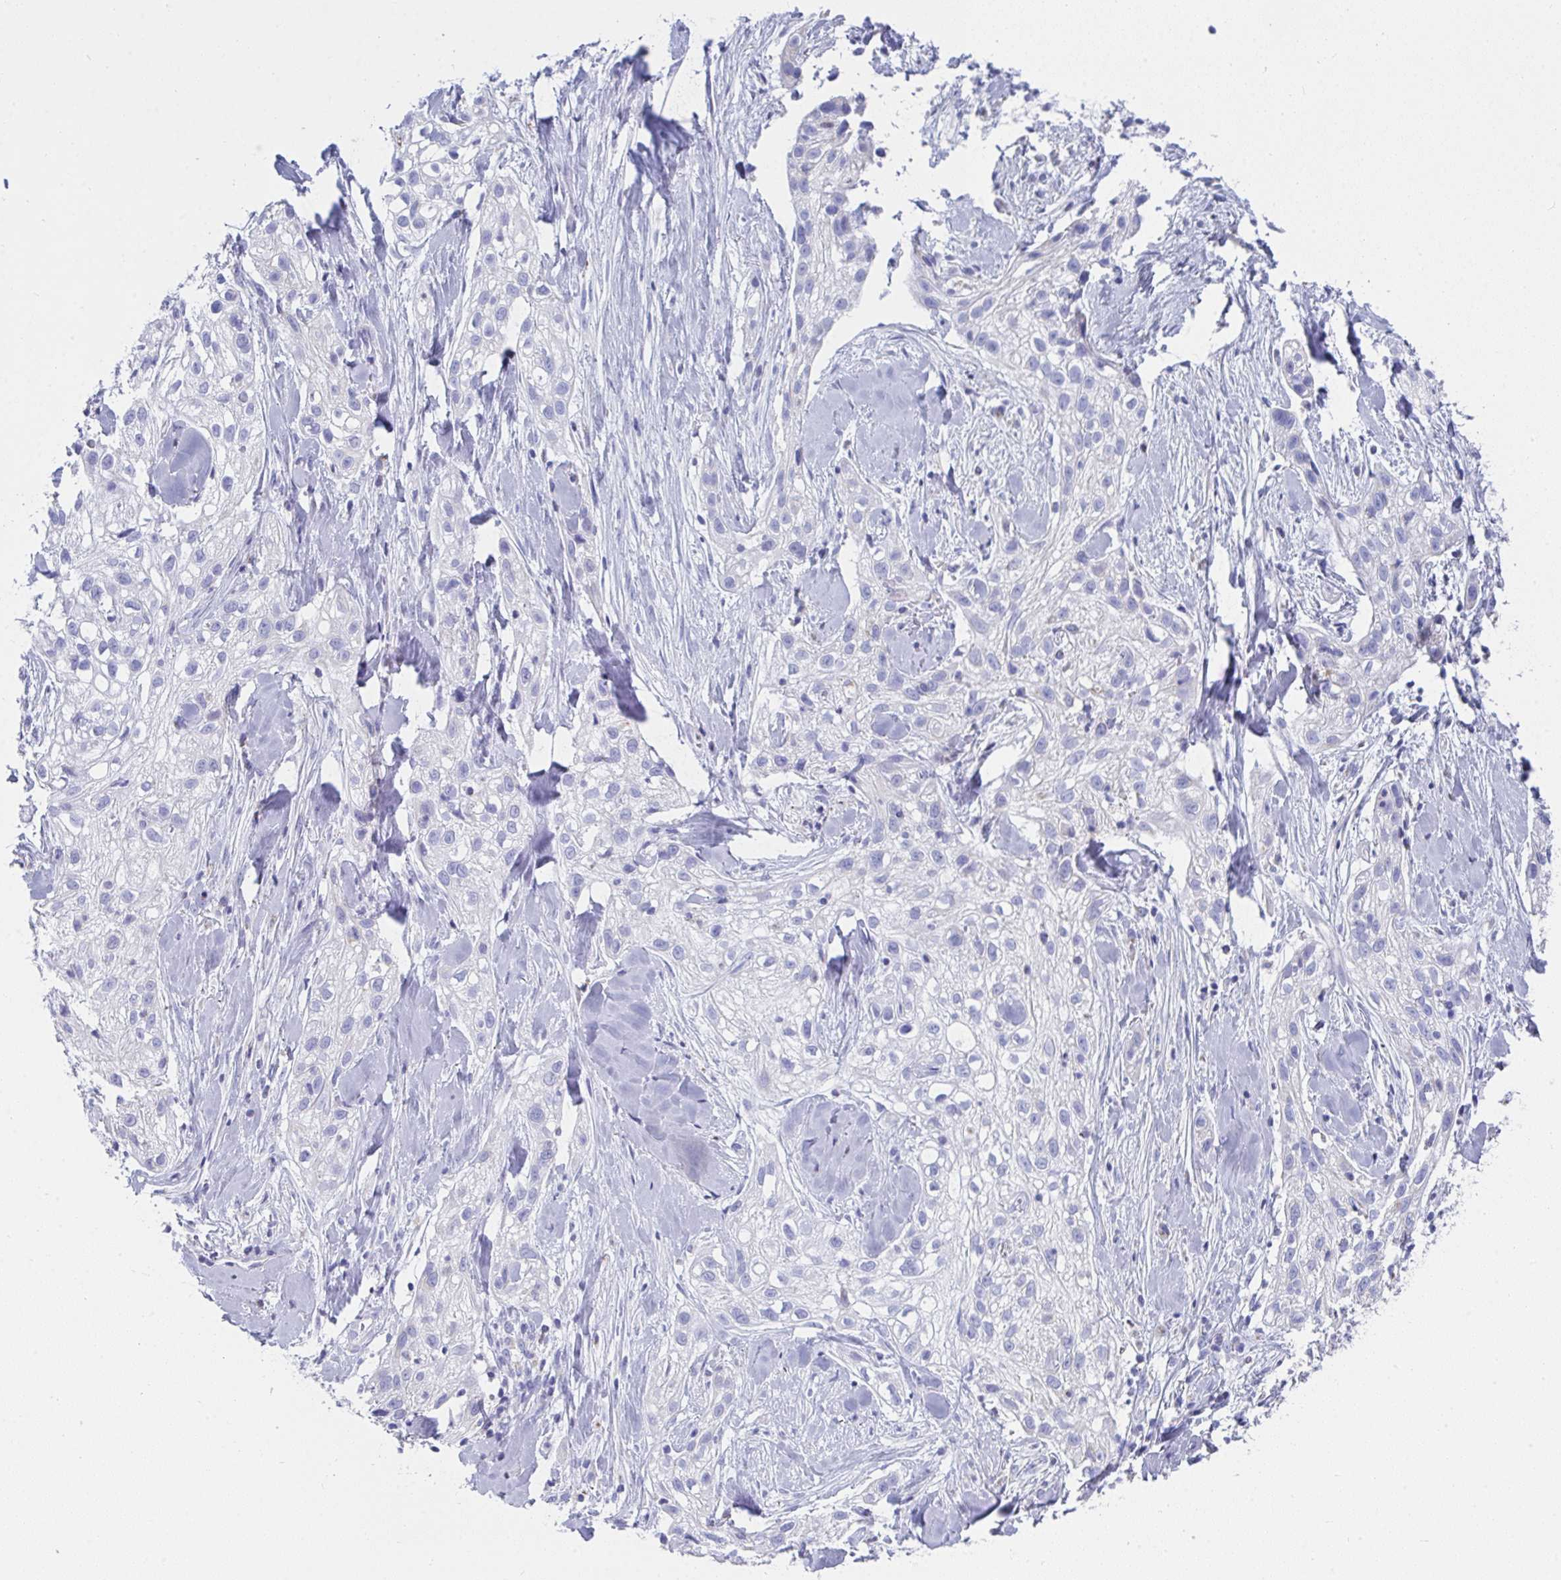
{"staining": {"intensity": "negative", "quantity": "none", "location": "none"}, "tissue": "skin cancer", "cell_type": "Tumor cells", "image_type": "cancer", "snomed": [{"axis": "morphology", "description": "Squamous cell carcinoma, NOS"}, {"axis": "topography", "description": "Skin"}], "caption": "Squamous cell carcinoma (skin) was stained to show a protein in brown. There is no significant positivity in tumor cells.", "gene": "AIFM1", "patient": {"sex": "male", "age": 82}}